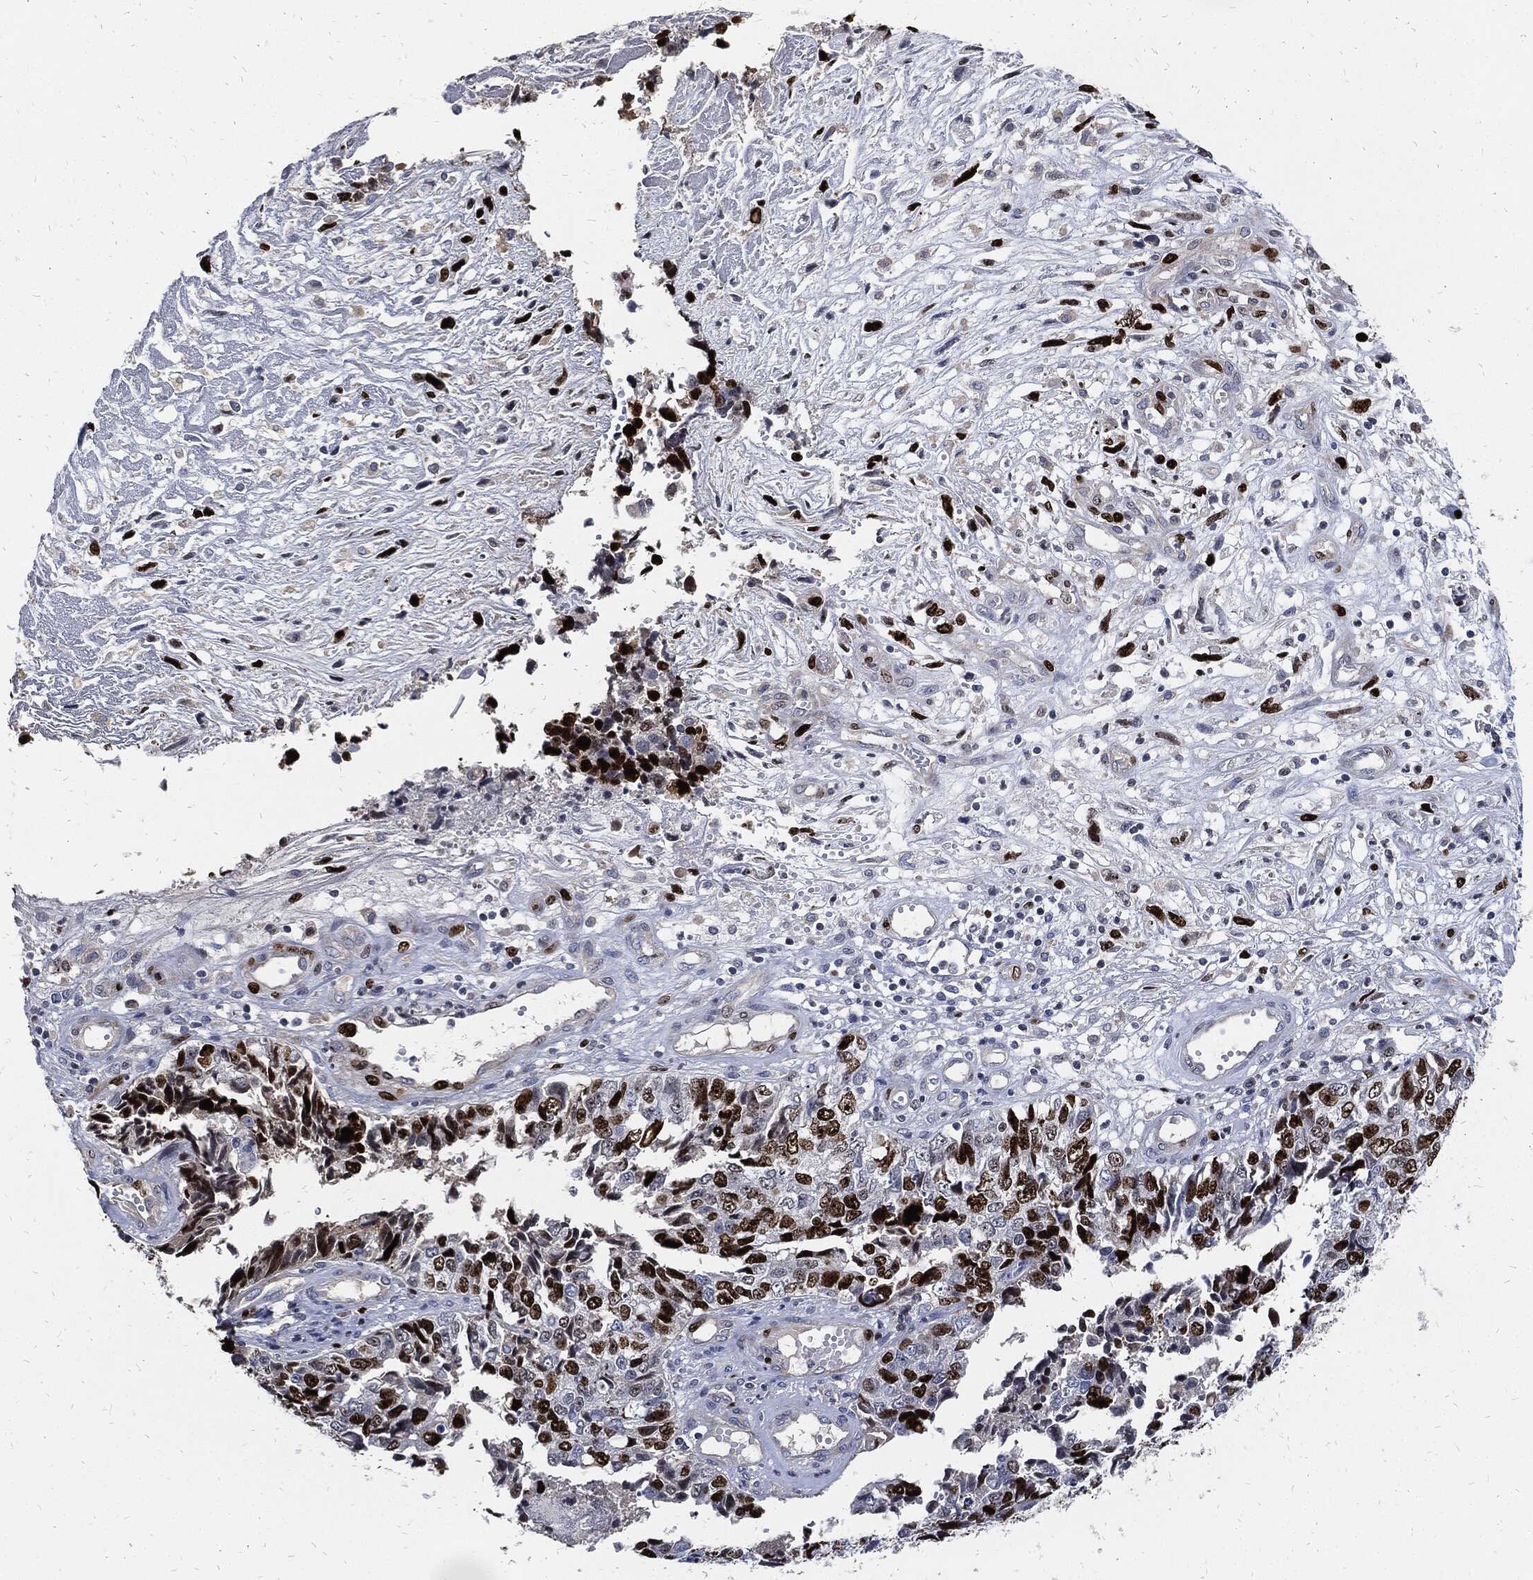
{"staining": {"intensity": "strong", "quantity": ">75%", "location": "nuclear"}, "tissue": "cervical cancer", "cell_type": "Tumor cells", "image_type": "cancer", "snomed": [{"axis": "morphology", "description": "Squamous cell carcinoma, NOS"}, {"axis": "topography", "description": "Cervix"}], "caption": "High-magnification brightfield microscopy of cervical cancer (squamous cell carcinoma) stained with DAB (brown) and counterstained with hematoxylin (blue). tumor cells exhibit strong nuclear expression is seen in approximately>75% of cells.", "gene": "MKI67", "patient": {"sex": "female", "age": 63}}